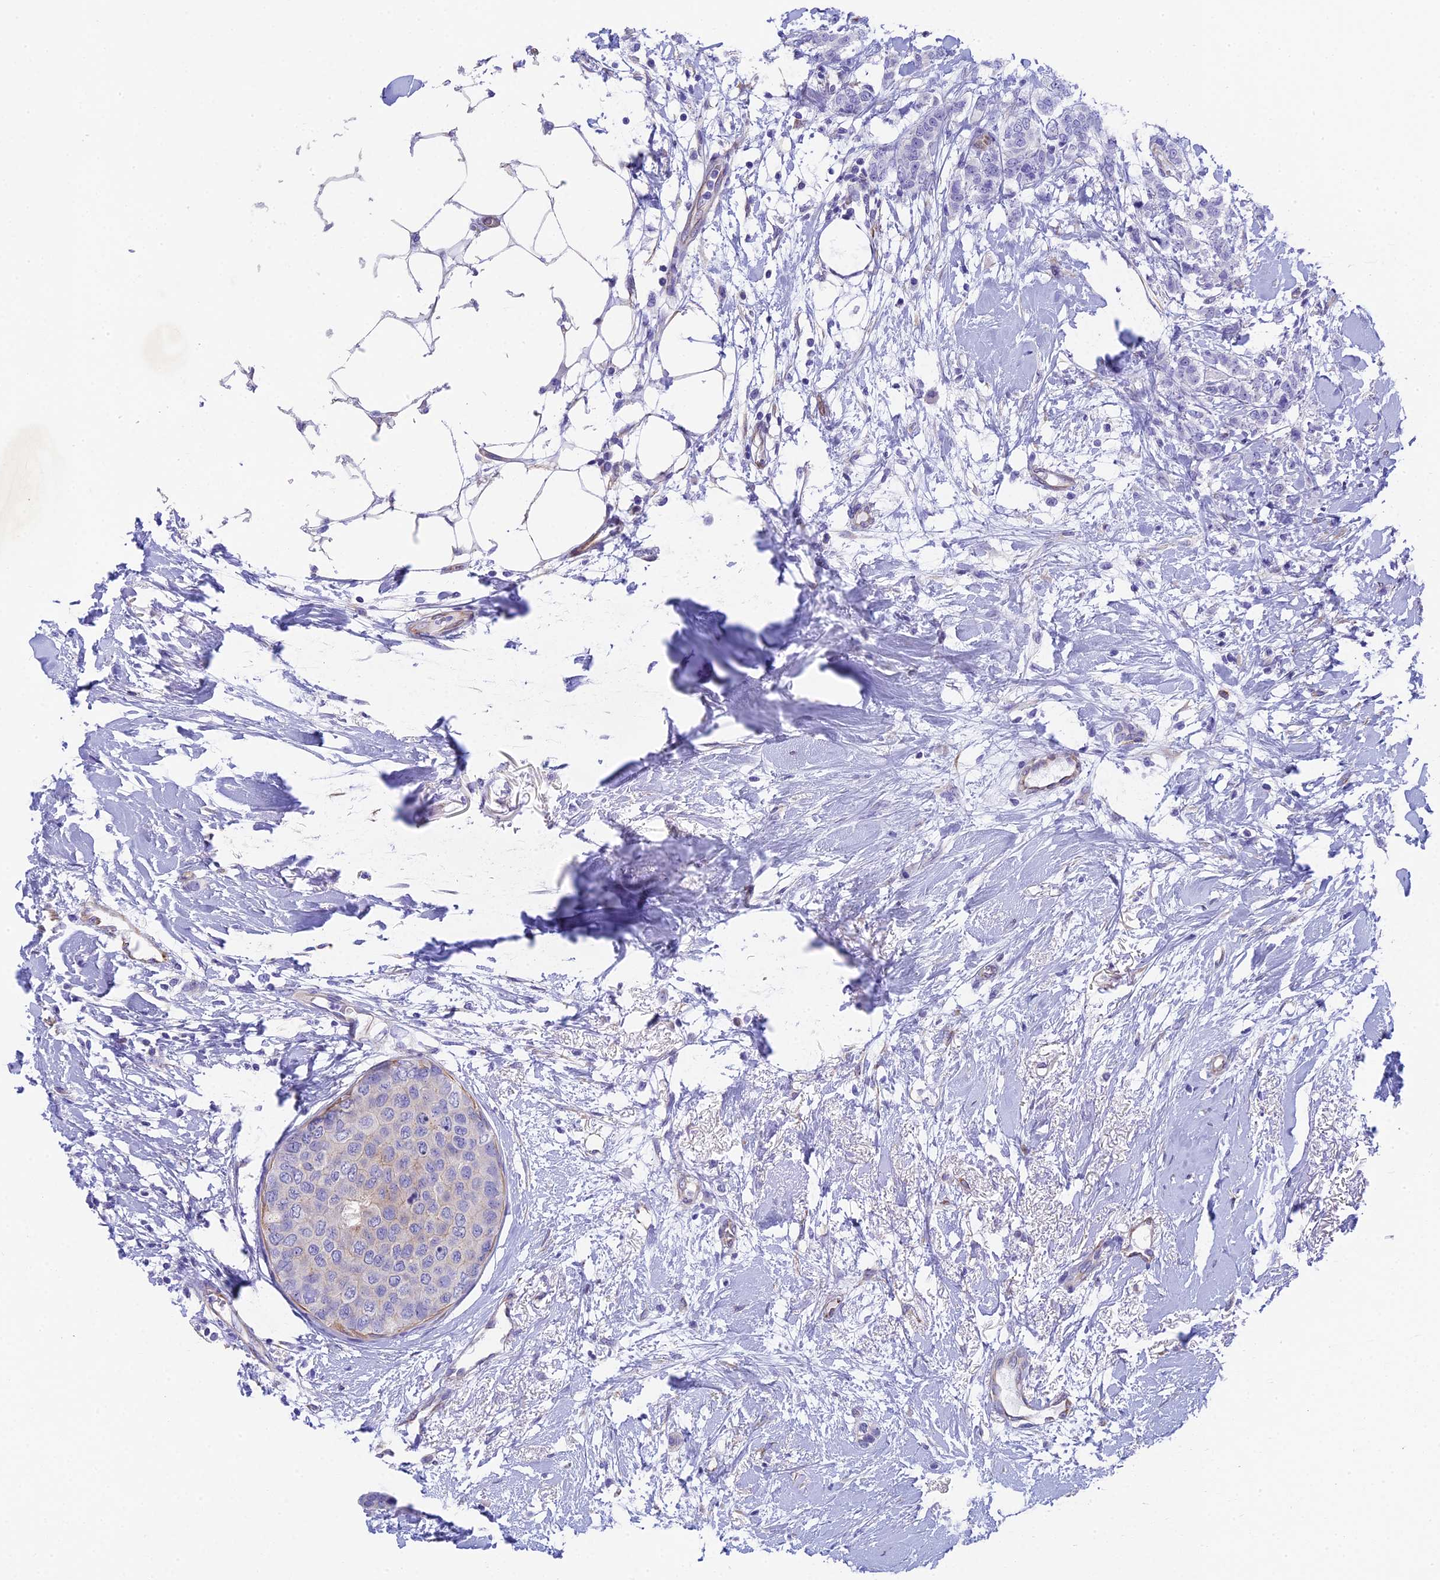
{"staining": {"intensity": "negative", "quantity": "none", "location": "none"}, "tissue": "breast cancer", "cell_type": "Tumor cells", "image_type": "cancer", "snomed": [{"axis": "morphology", "description": "Duct carcinoma"}, {"axis": "topography", "description": "Breast"}], "caption": "Immunohistochemistry histopathology image of breast infiltrating ductal carcinoma stained for a protein (brown), which demonstrates no positivity in tumor cells. Brightfield microscopy of immunohistochemistry stained with DAB (3,3'-diaminobenzidine) (brown) and hematoxylin (blue), captured at high magnification.", "gene": "TACSTD2", "patient": {"sex": "female", "age": 72}}